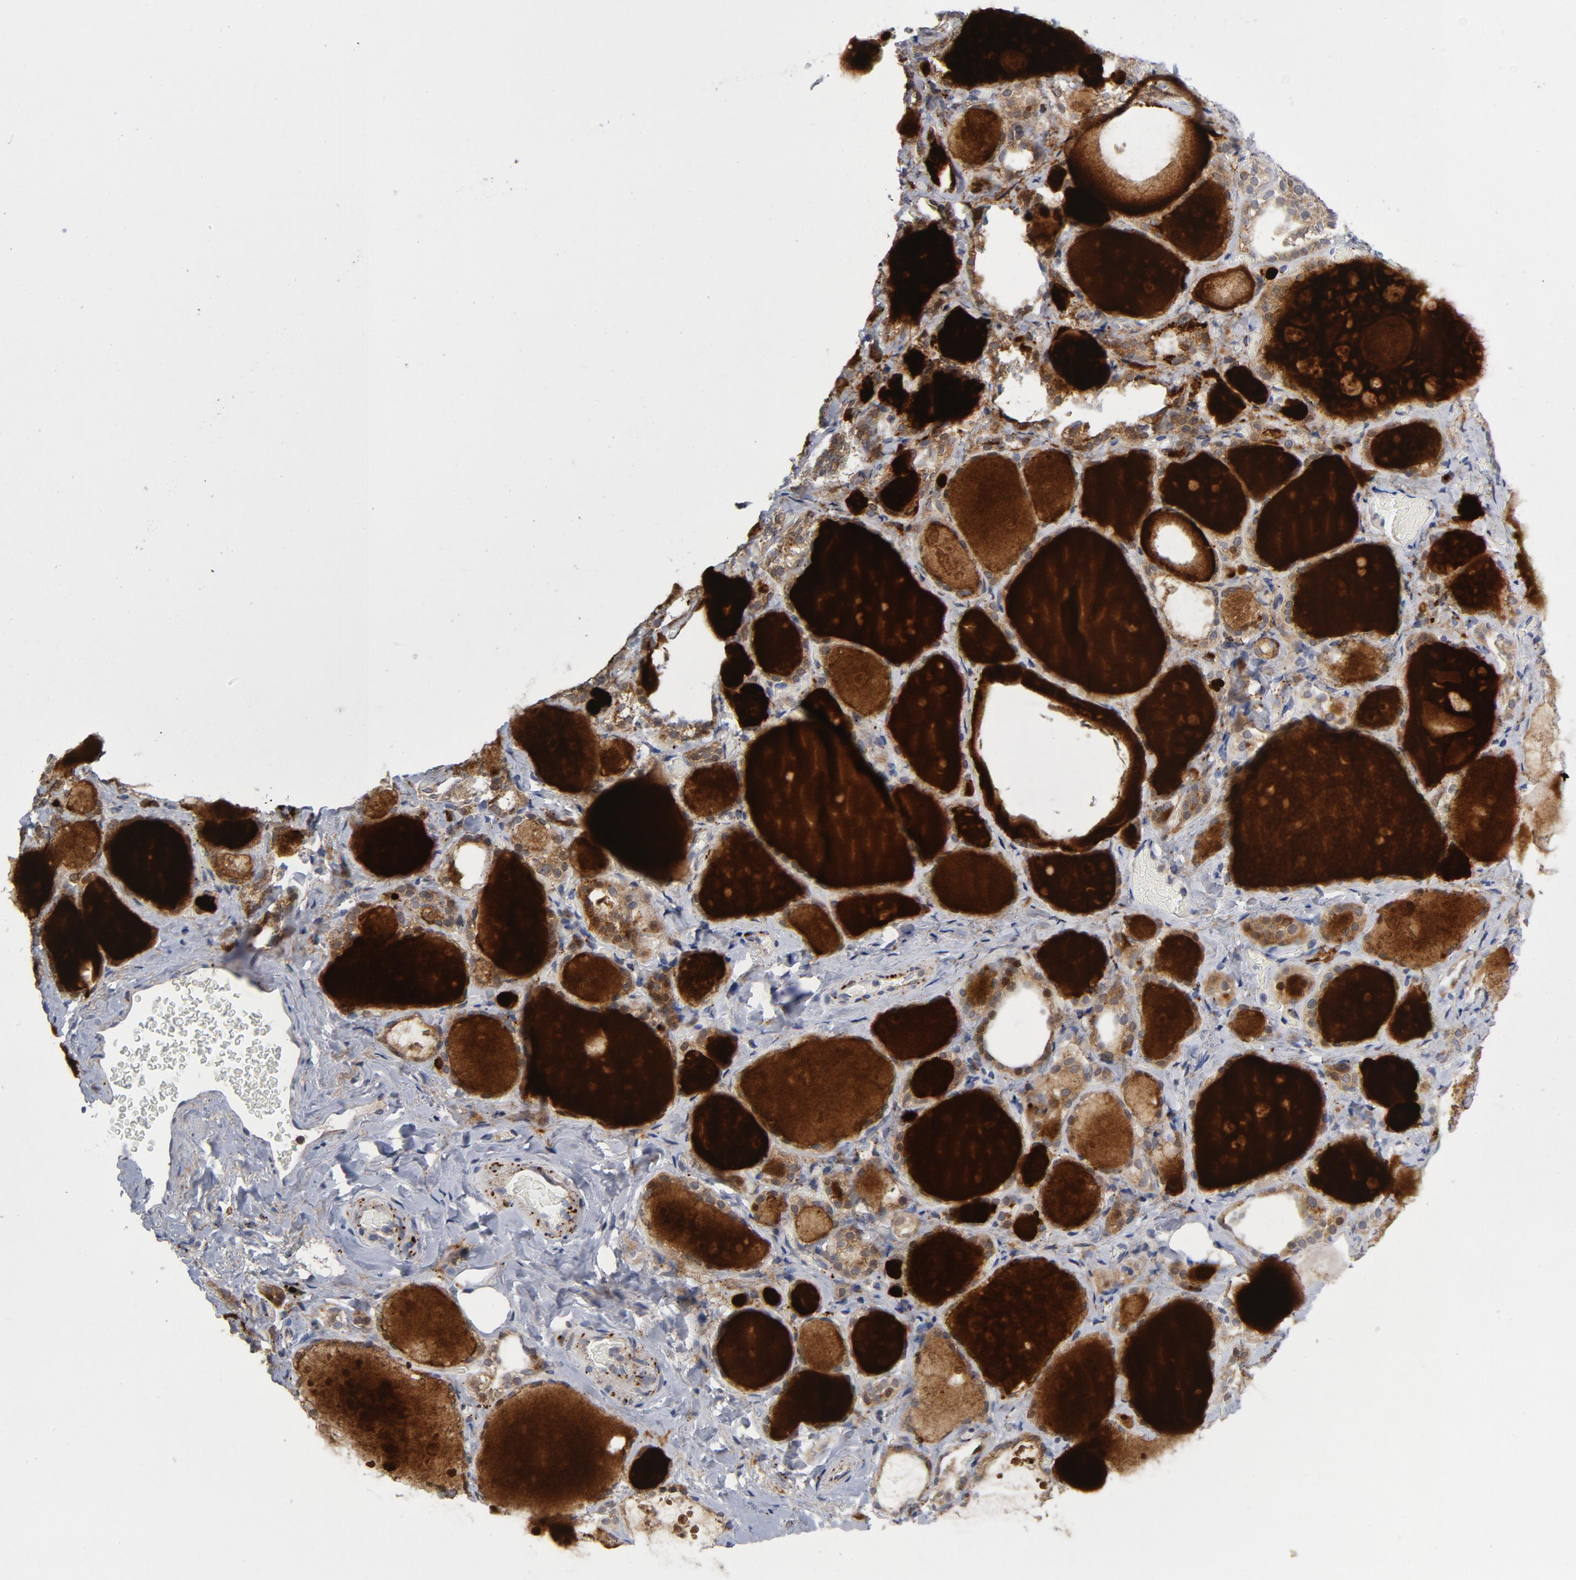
{"staining": {"intensity": "strong", "quantity": ">75%", "location": "cytoplasmic/membranous"}, "tissue": "thyroid gland", "cell_type": "Glandular cells", "image_type": "normal", "snomed": [{"axis": "morphology", "description": "Normal tissue, NOS"}, {"axis": "topography", "description": "Thyroid gland"}], "caption": "Glandular cells display strong cytoplasmic/membranous expression in approximately >75% of cells in normal thyroid gland. (IHC, brightfield microscopy, high magnification).", "gene": "AKT2", "patient": {"sex": "female", "age": 75}}